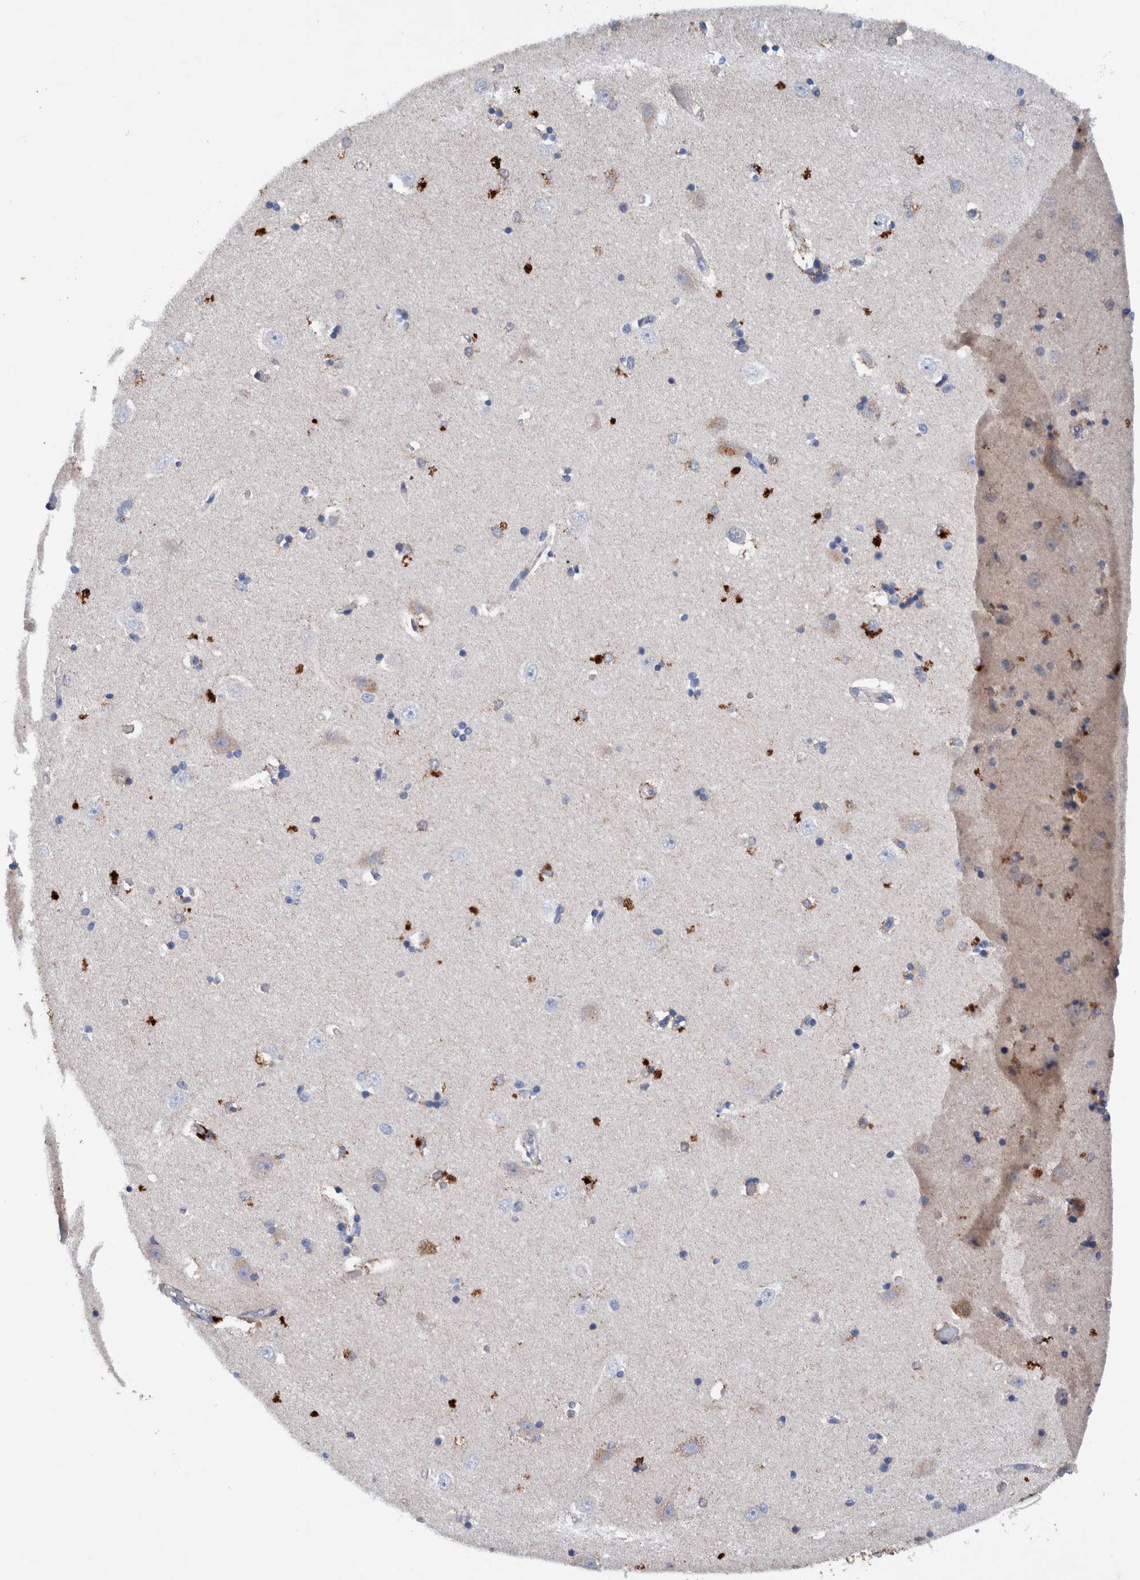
{"staining": {"intensity": "negative", "quantity": "none", "location": "none"}, "tissue": "hippocampus", "cell_type": "Glial cells", "image_type": "normal", "snomed": [{"axis": "morphology", "description": "Normal tissue, NOS"}, {"axis": "topography", "description": "Hippocampus"}], "caption": "High magnification brightfield microscopy of normal hippocampus stained with DAB (brown) and counterstained with hematoxylin (blue): glial cells show no significant positivity. Brightfield microscopy of immunohistochemistry stained with DAB (brown) and hematoxylin (blue), captured at high magnification.", "gene": "DECR1", "patient": {"sex": "male", "age": 45}}